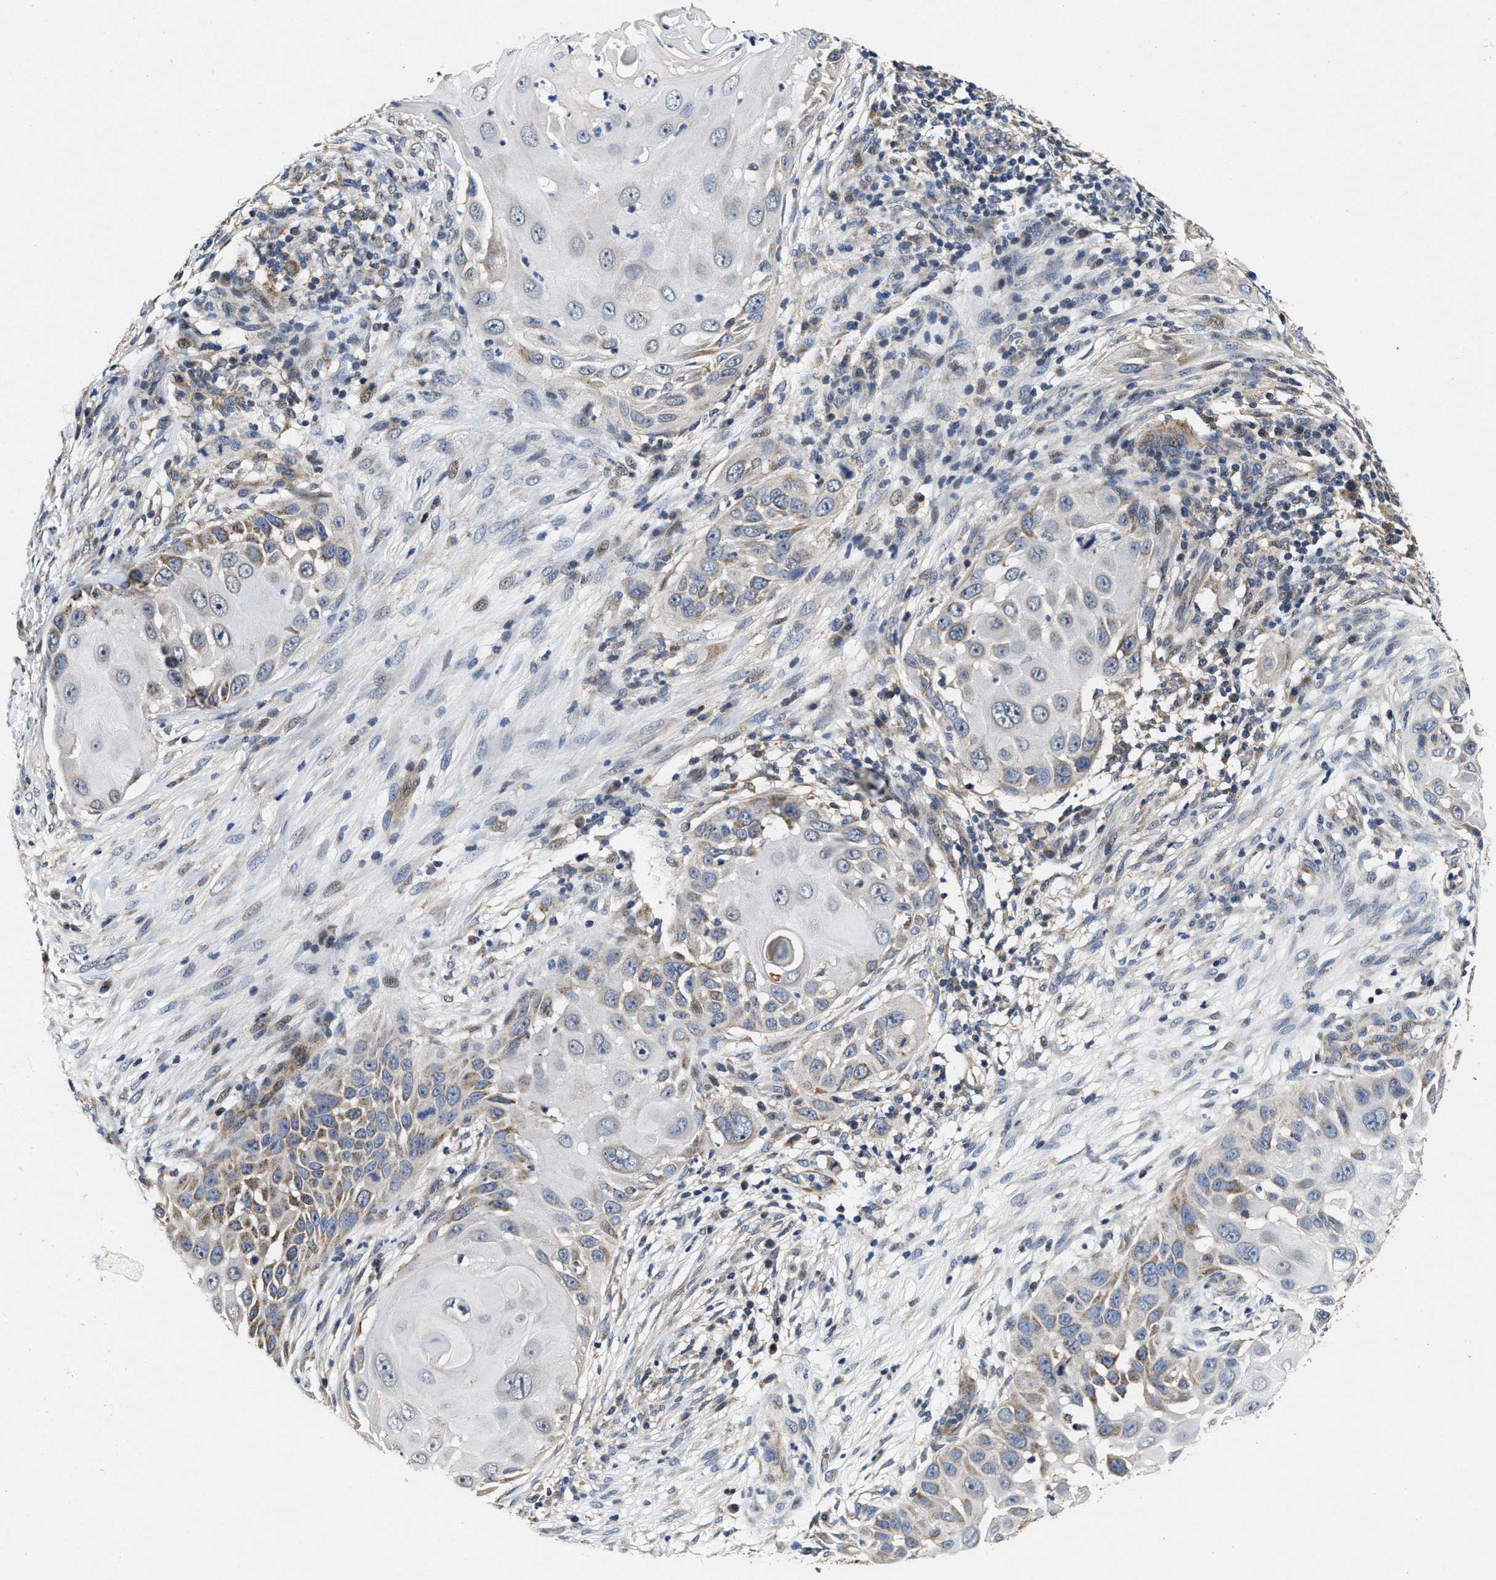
{"staining": {"intensity": "weak", "quantity": "<25%", "location": "cytoplasmic/membranous"}, "tissue": "skin cancer", "cell_type": "Tumor cells", "image_type": "cancer", "snomed": [{"axis": "morphology", "description": "Squamous cell carcinoma, NOS"}, {"axis": "topography", "description": "Skin"}], "caption": "The micrograph displays no significant positivity in tumor cells of skin squamous cell carcinoma.", "gene": "SCYL2", "patient": {"sex": "female", "age": 44}}